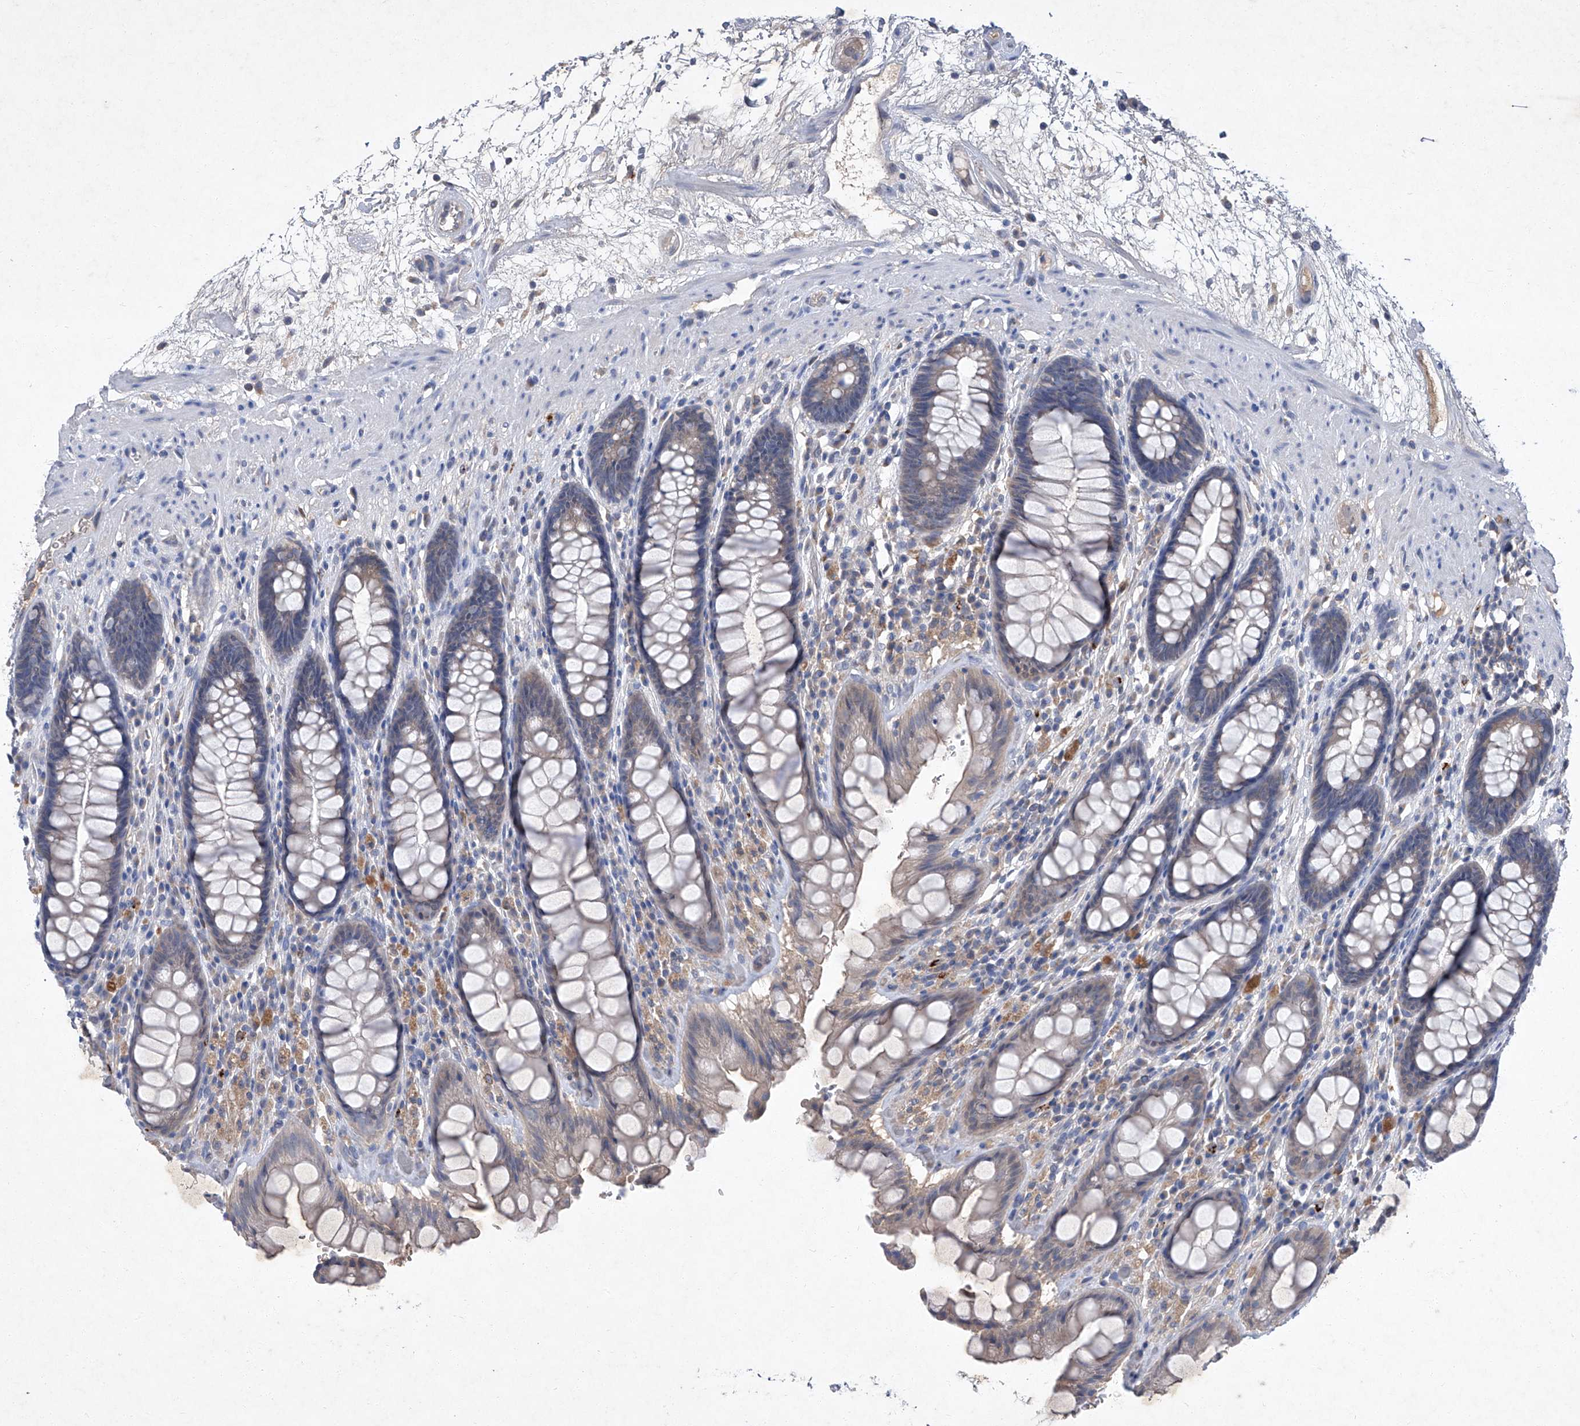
{"staining": {"intensity": "weak", "quantity": "25%-75%", "location": "cytoplasmic/membranous"}, "tissue": "rectum", "cell_type": "Glandular cells", "image_type": "normal", "snomed": [{"axis": "morphology", "description": "Normal tissue, NOS"}, {"axis": "topography", "description": "Rectum"}], "caption": "Glandular cells exhibit low levels of weak cytoplasmic/membranous positivity in about 25%-75% of cells in benign rectum.", "gene": "SBK2", "patient": {"sex": "male", "age": 64}}